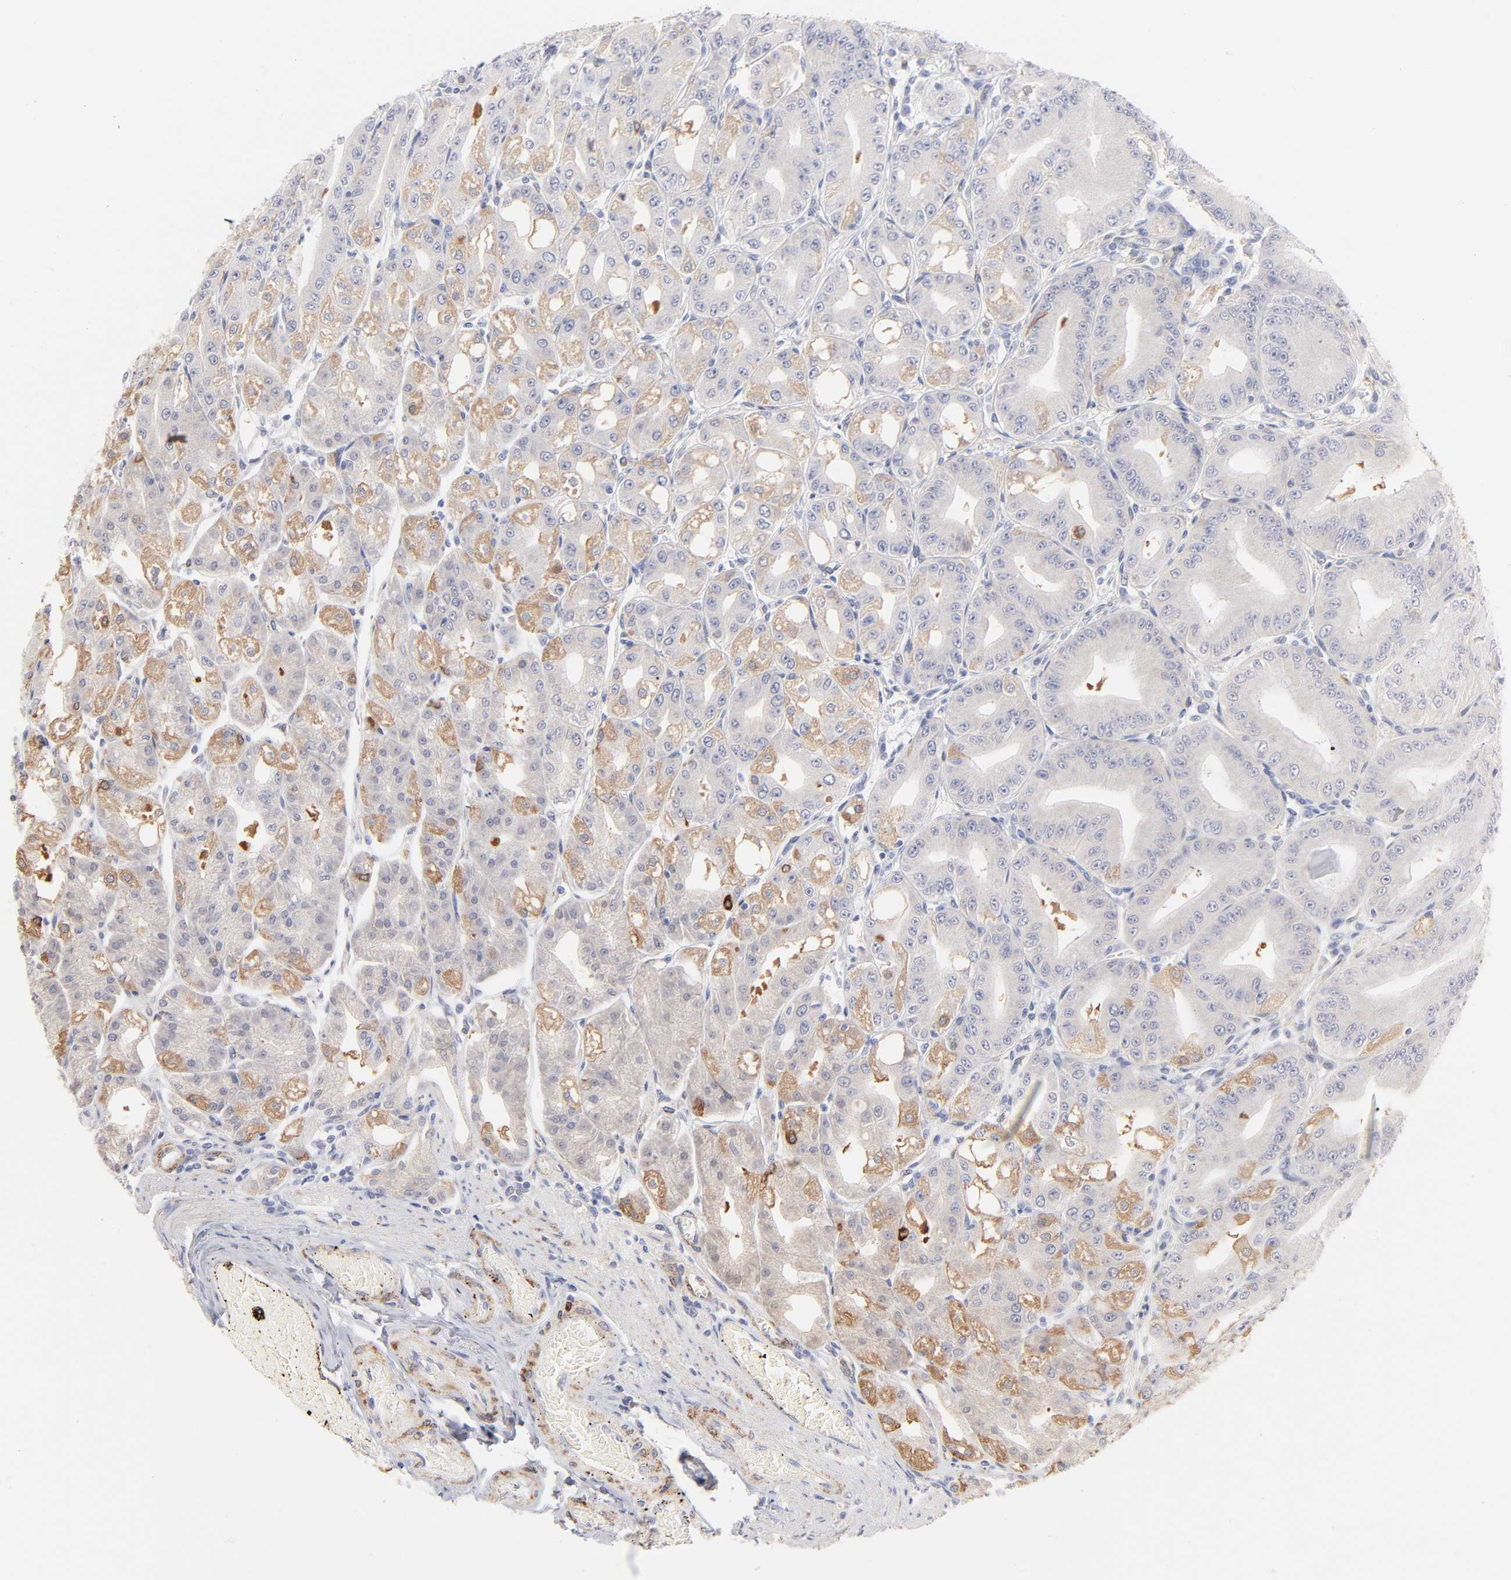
{"staining": {"intensity": "moderate", "quantity": "<25%", "location": "cytoplasmic/membranous"}, "tissue": "stomach", "cell_type": "Glandular cells", "image_type": "normal", "snomed": [{"axis": "morphology", "description": "Normal tissue, NOS"}, {"axis": "topography", "description": "Stomach, lower"}], "caption": "The immunohistochemical stain labels moderate cytoplasmic/membranous staining in glandular cells of normal stomach.", "gene": "MID1", "patient": {"sex": "male", "age": 71}}